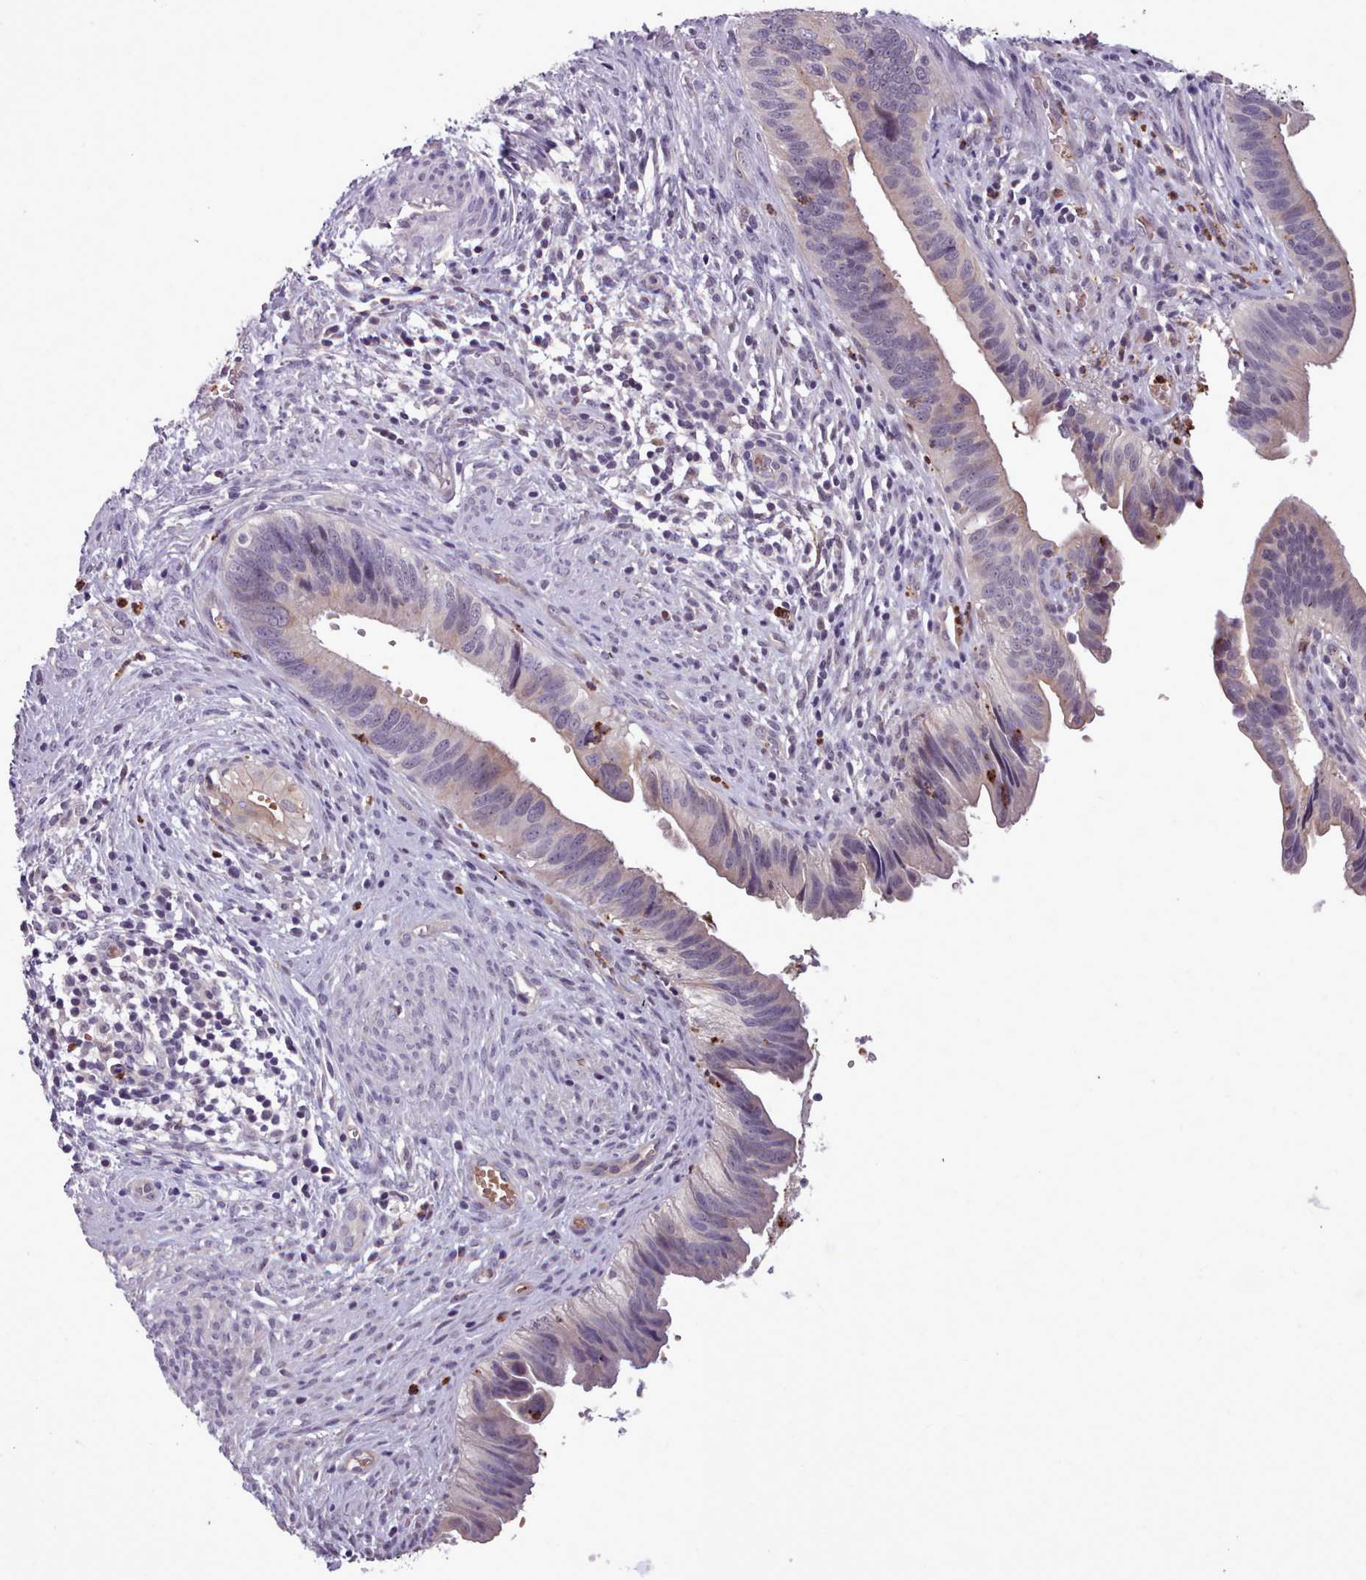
{"staining": {"intensity": "weak", "quantity": "<25%", "location": "cytoplasmic/membranous,nuclear"}, "tissue": "cervical cancer", "cell_type": "Tumor cells", "image_type": "cancer", "snomed": [{"axis": "morphology", "description": "Adenocarcinoma, NOS"}, {"axis": "topography", "description": "Cervix"}], "caption": "Immunohistochemistry of adenocarcinoma (cervical) exhibits no positivity in tumor cells.", "gene": "KCTD16", "patient": {"sex": "female", "age": 42}}